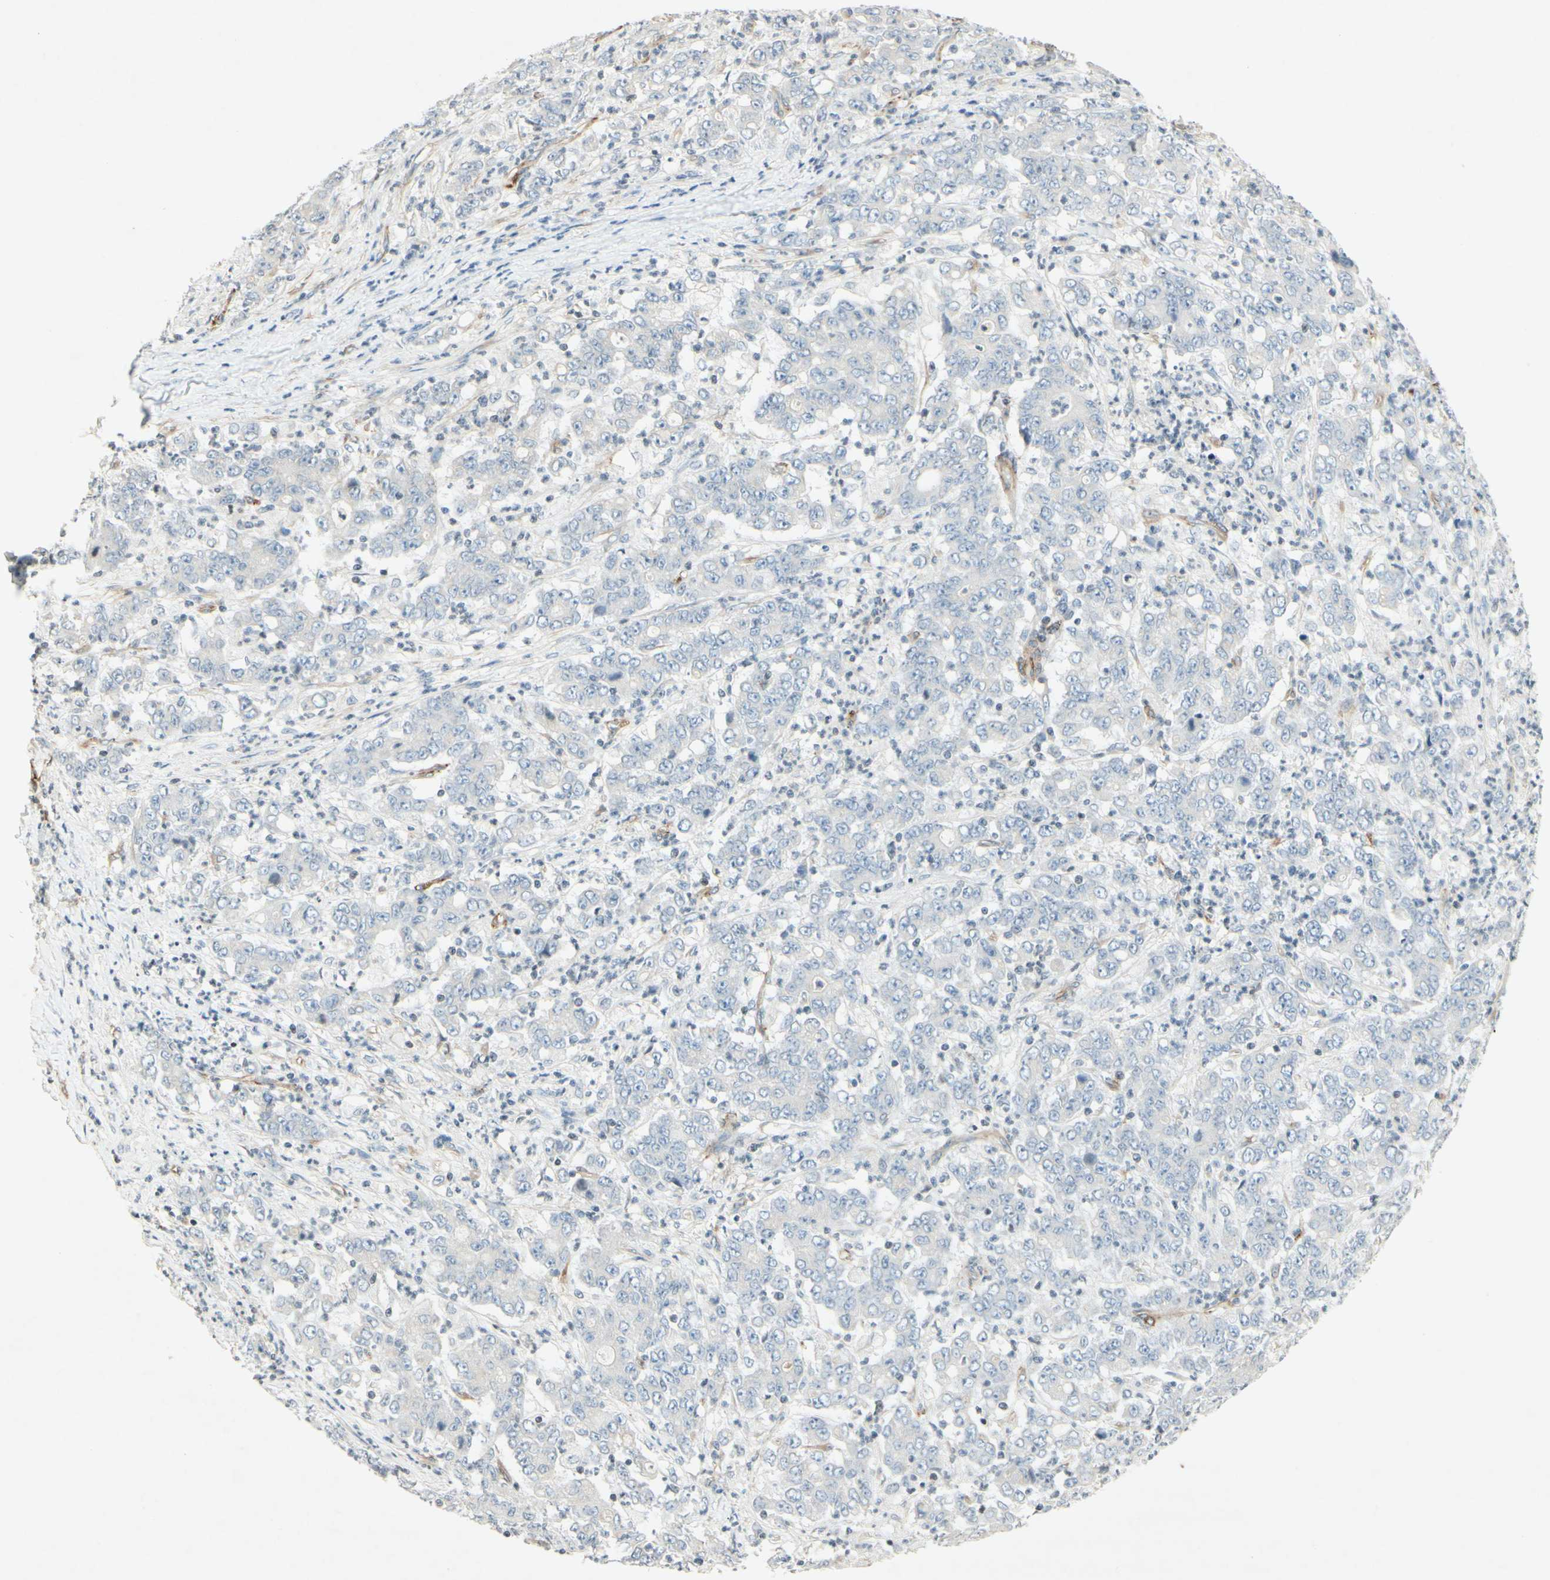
{"staining": {"intensity": "negative", "quantity": "none", "location": "none"}, "tissue": "stomach cancer", "cell_type": "Tumor cells", "image_type": "cancer", "snomed": [{"axis": "morphology", "description": "Adenocarcinoma, NOS"}, {"axis": "topography", "description": "Stomach, lower"}], "caption": "An IHC photomicrograph of stomach cancer (adenocarcinoma) is shown. There is no staining in tumor cells of stomach cancer (adenocarcinoma).", "gene": "MAP1B", "patient": {"sex": "female", "age": 71}}